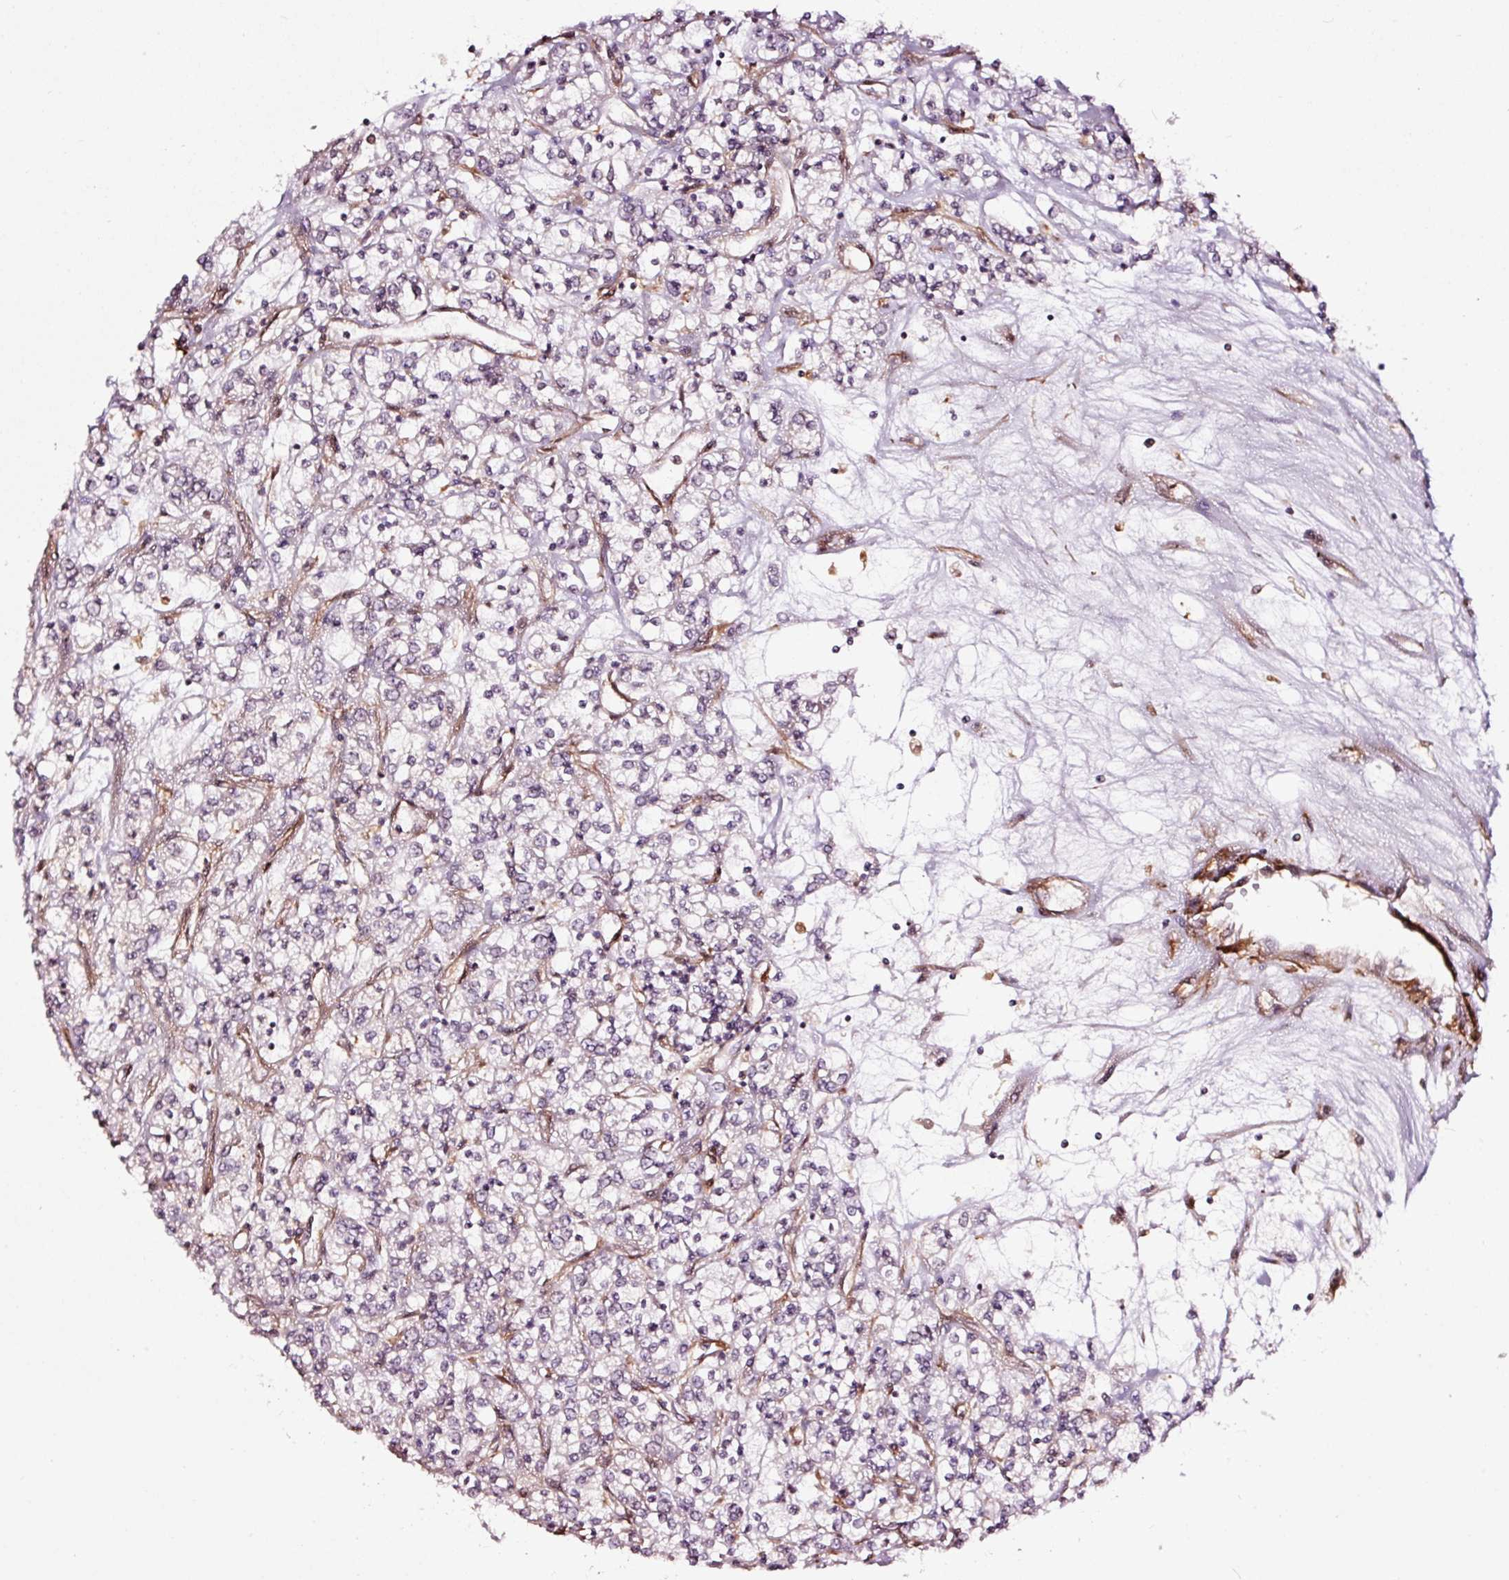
{"staining": {"intensity": "negative", "quantity": "none", "location": "none"}, "tissue": "renal cancer", "cell_type": "Tumor cells", "image_type": "cancer", "snomed": [{"axis": "morphology", "description": "Adenocarcinoma, NOS"}, {"axis": "topography", "description": "Kidney"}], "caption": "Adenocarcinoma (renal) was stained to show a protein in brown. There is no significant staining in tumor cells.", "gene": "TPM1", "patient": {"sex": "female", "age": 59}}